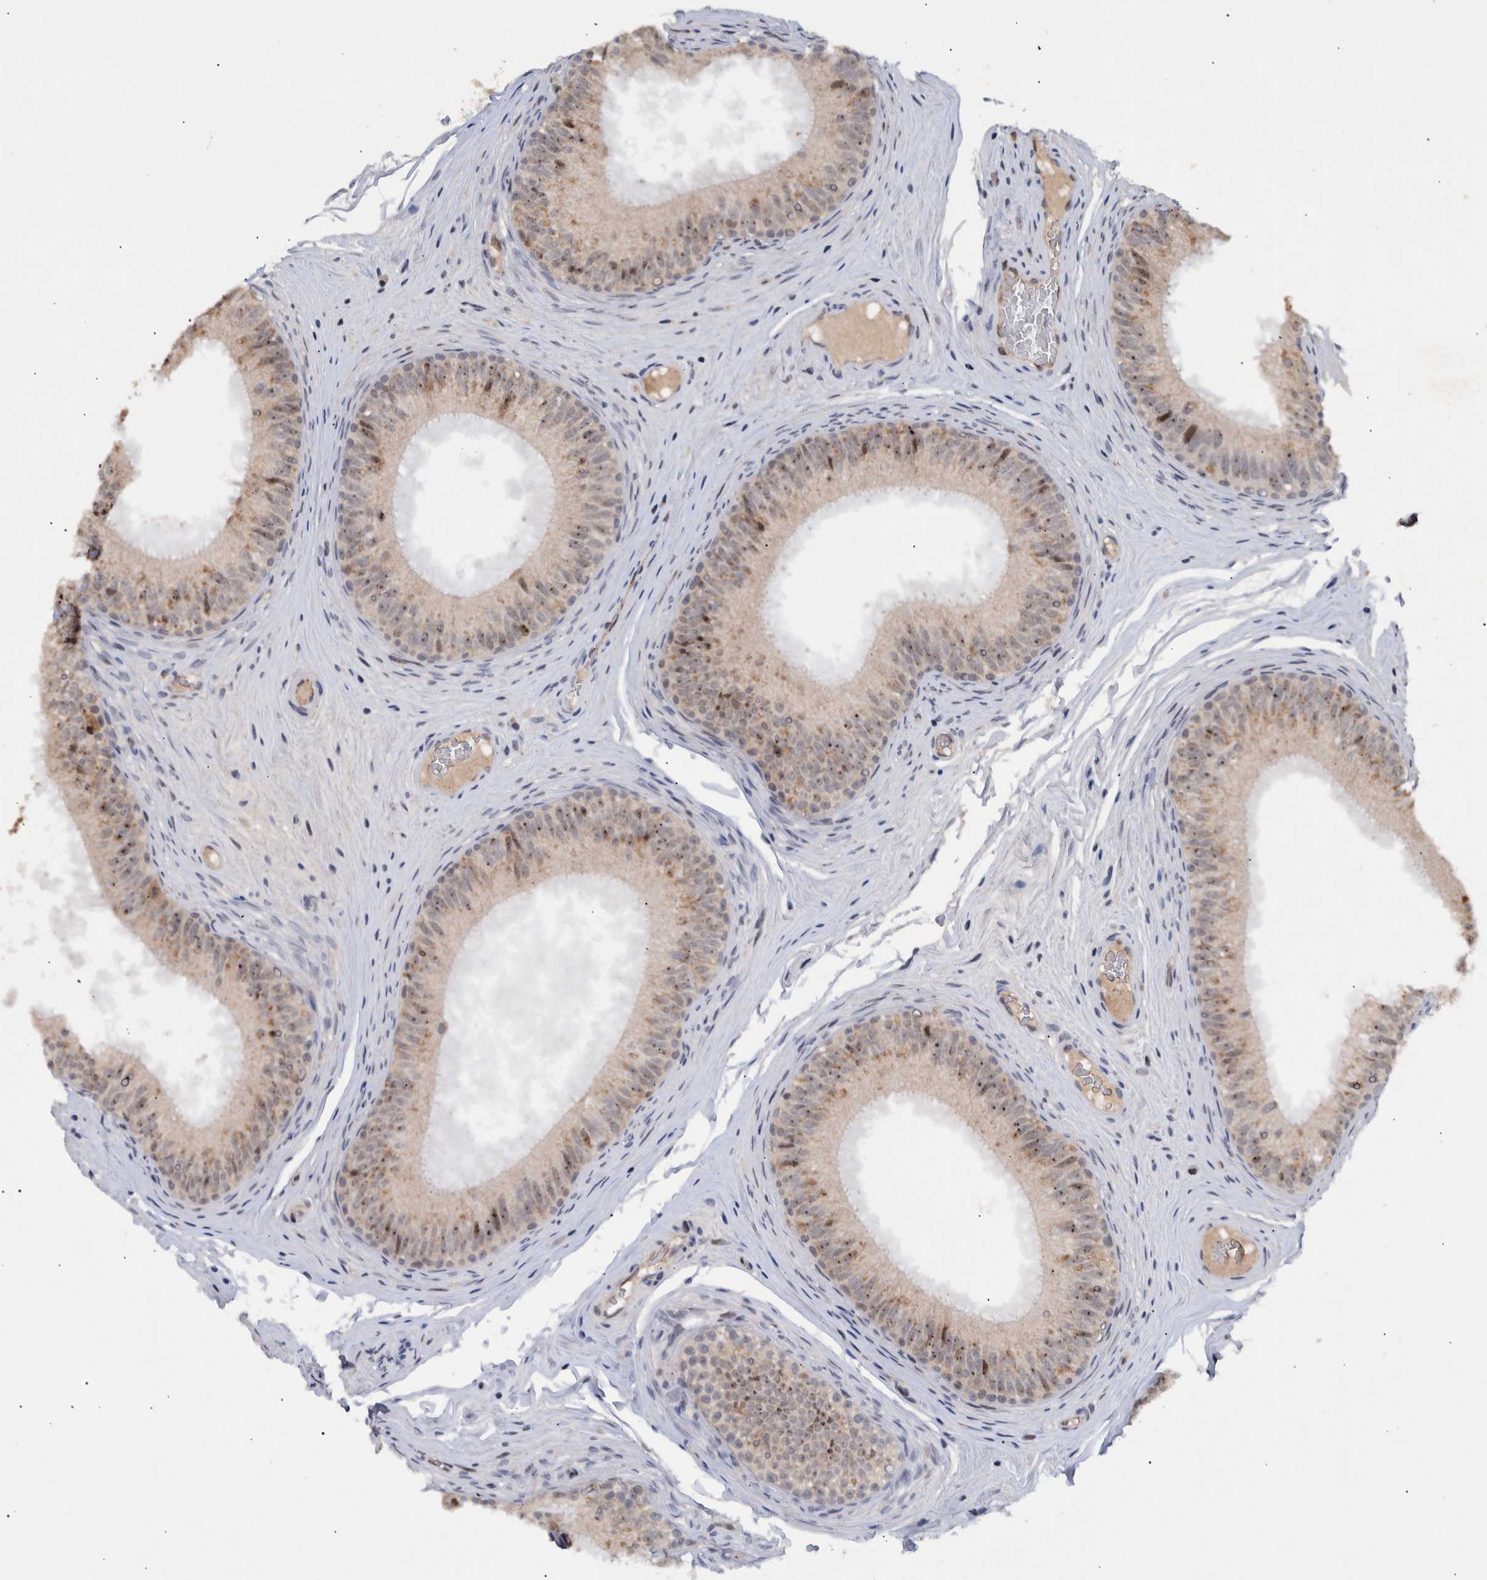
{"staining": {"intensity": "moderate", "quantity": ">75%", "location": "cytoplasmic/membranous,nuclear"}, "tissue": "epididymis", "cell_type": "Glandular cells", "image_type": "normal", "snomed": [{"axis": "morphology", "description": "Normal tissue, NOS"}, {"axis": "topography", "description": "Epididymis"}], "caption": "Glandular cells exhibit medium levels of moderate cytoplasmic/membranous,nuclear positivity in about >75% of cells in benign human epididymis. The protein of interest is shown in brown color, while the nuclei are stained blue.", "gene": "ESRP1", "patient": {"sex": "male", "age": 32}}